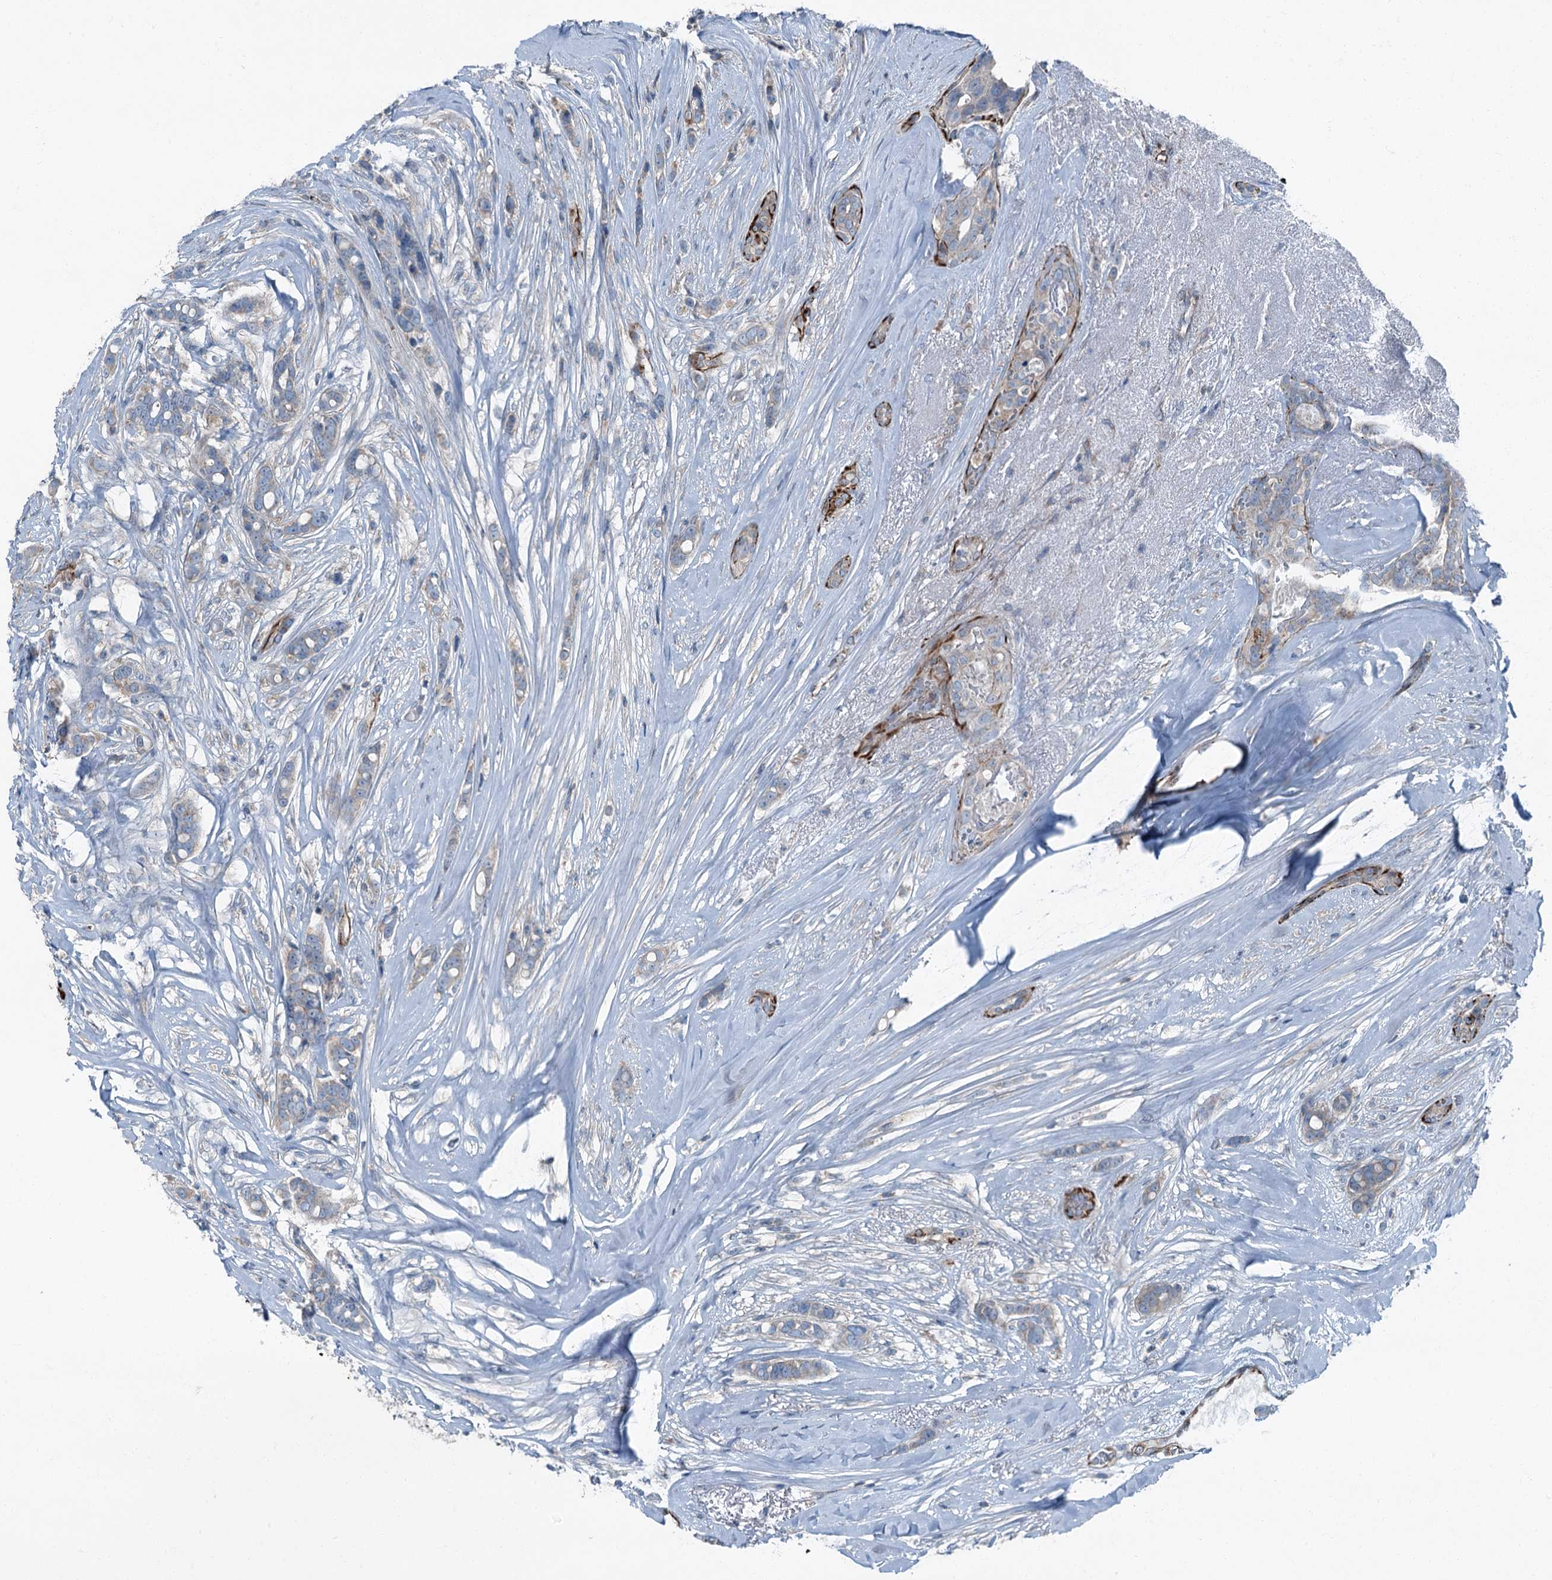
{"staining": {"intensity": "negative", "quantity": "none", "location": "none"}, "tissue": "breast cancer", "cell_type": "Tumor cells", "image_type": "cancer", "snomed": [{"axis": "morphology", "description": "Lobular carcinoma"}, {"axis": "topography", "description": "Breast"}], "caption": "Immunohistochemistry (IHC) of breast lobular carcinoma exhibits no expression in tumor cells.", "gene": "AXL", "patient": {"sex": "female", "age": 51}}